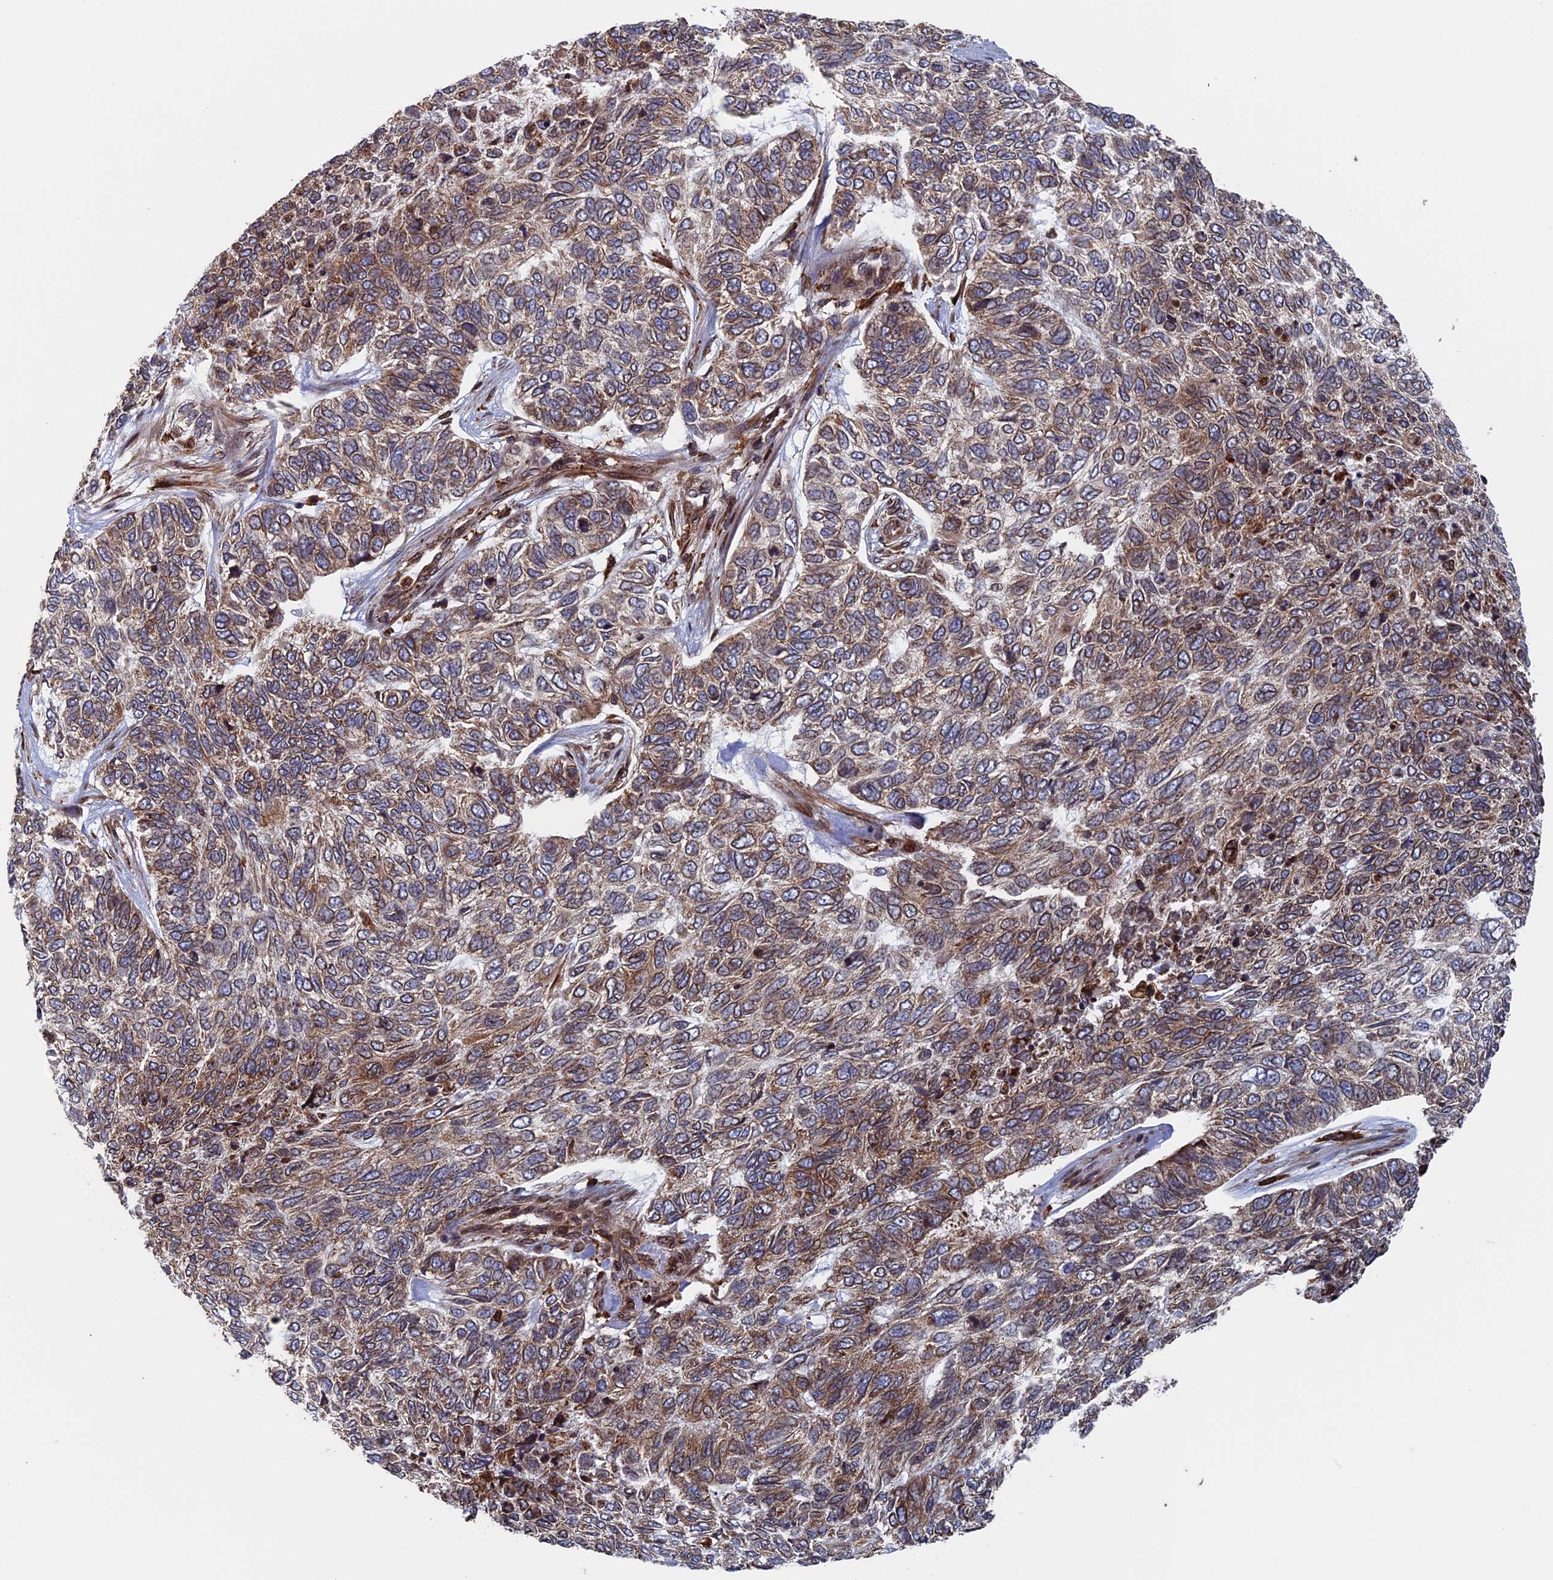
{"staining": {"intensity": "moderate", "quantity": "25%-75%", "location": "cytoplasmic/membranous"}, "tissue": "skin cancer", "cell_type": "Tumor cells", "image_type": "cancer", "snomed": [{"axis": "morphology", "description": "Basal cell carcinoma"}, {"axis": "topography", "description": "Skin"}], "caption": "A brown stain shows moderate cytoplasmic/membranous expression of a protein in skin cancer tumor cells.", "gene": "RPUSD1", "patient": {"sex": "female", "age": 65}}